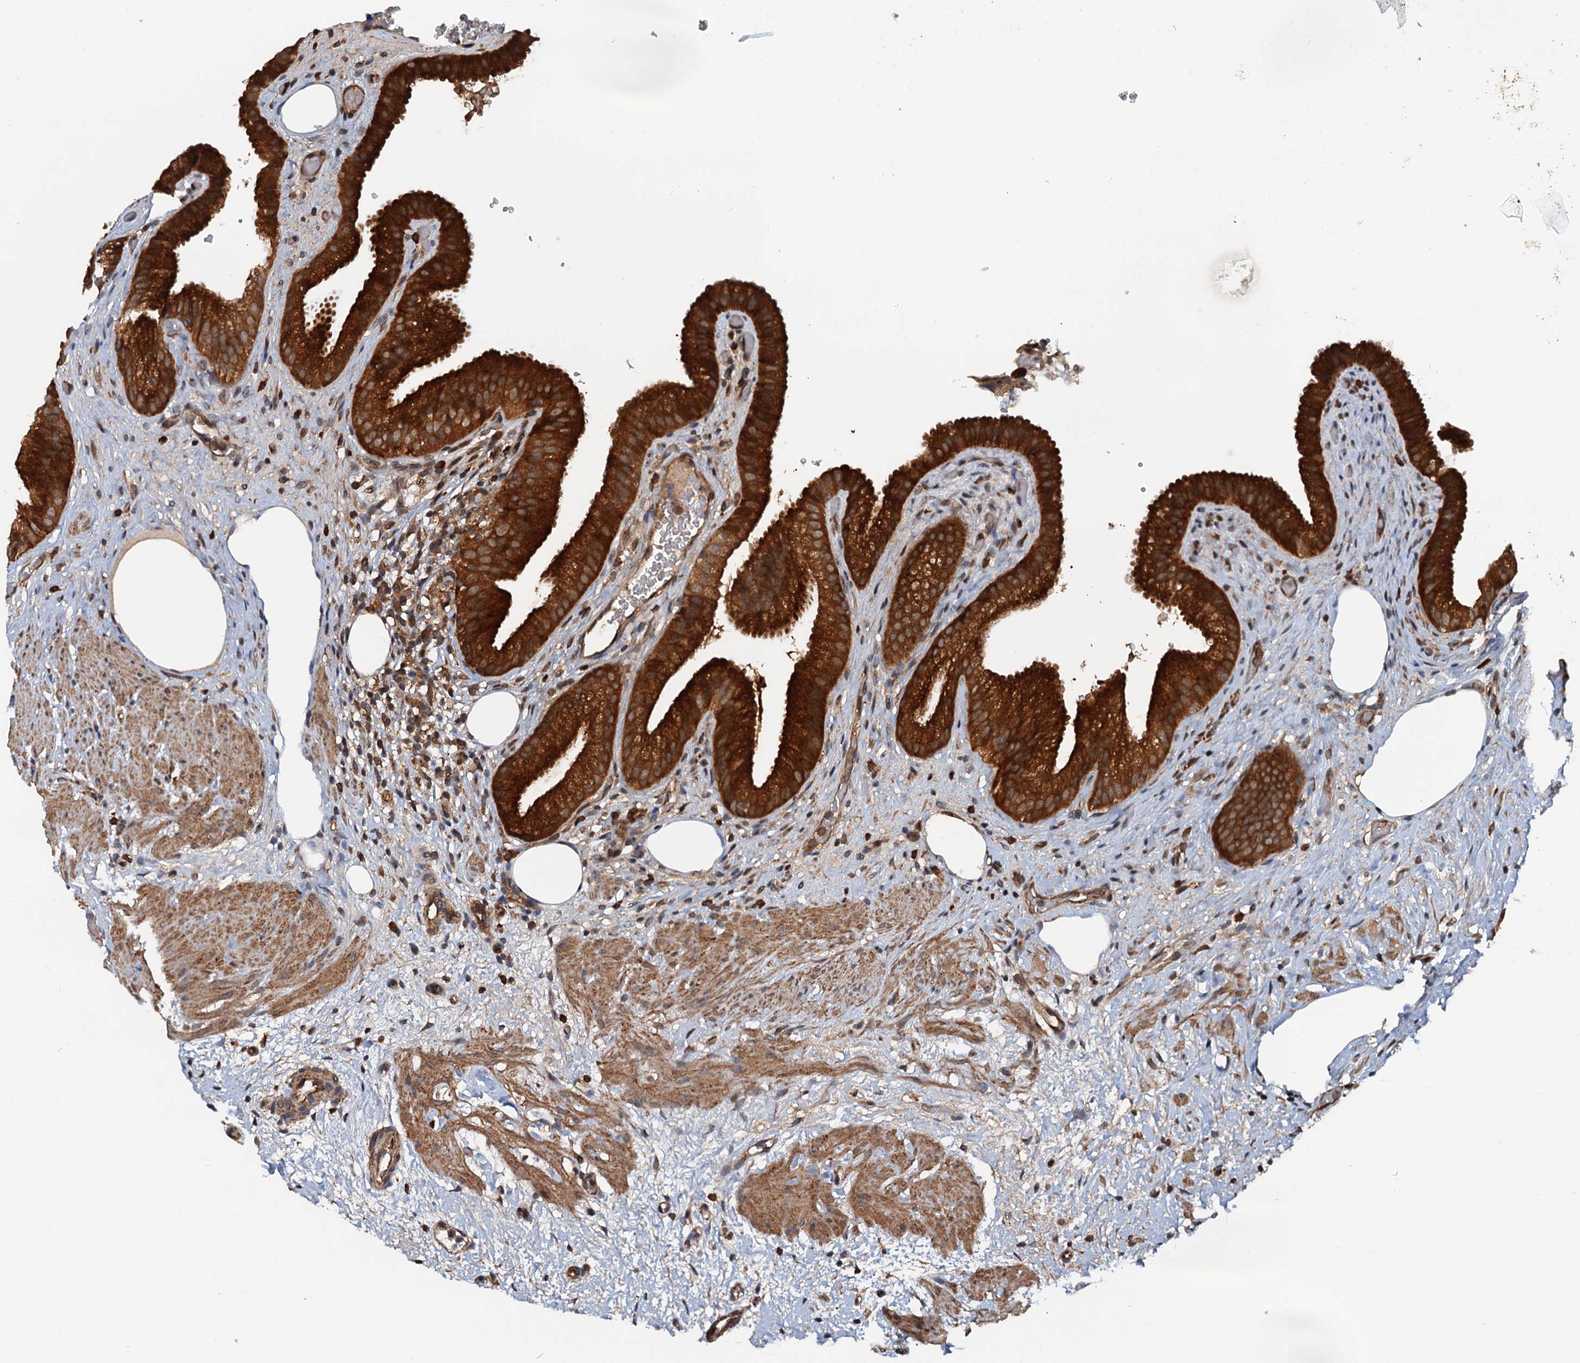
{"staining": {"intensity": "strong", "quantity": ">75%", "location": "cytoplasmic/membranous"}, "tissue": "gallbladder", "cell_type": "Glandular cells", "image_type": "normal", "snomed": [{"axis": "morphology", "description": "Normal tissue, NOS"}, {"axis": "morphology", "description": "Inflammation, NOS"}, {"axis": "topography", "description": "Gallbladder"}], "caption": "A high-resolution micrograph shows IHC staining of unremarkable gallbladder, which demonstrates strong cytoplasmic/membranous staining in approximately >75% of glandular cells. (Brightfield microscopy of DAB IHC at high magnification).", "gene": "AAGAB", "patient": {"sex": "male", "age": 51}}